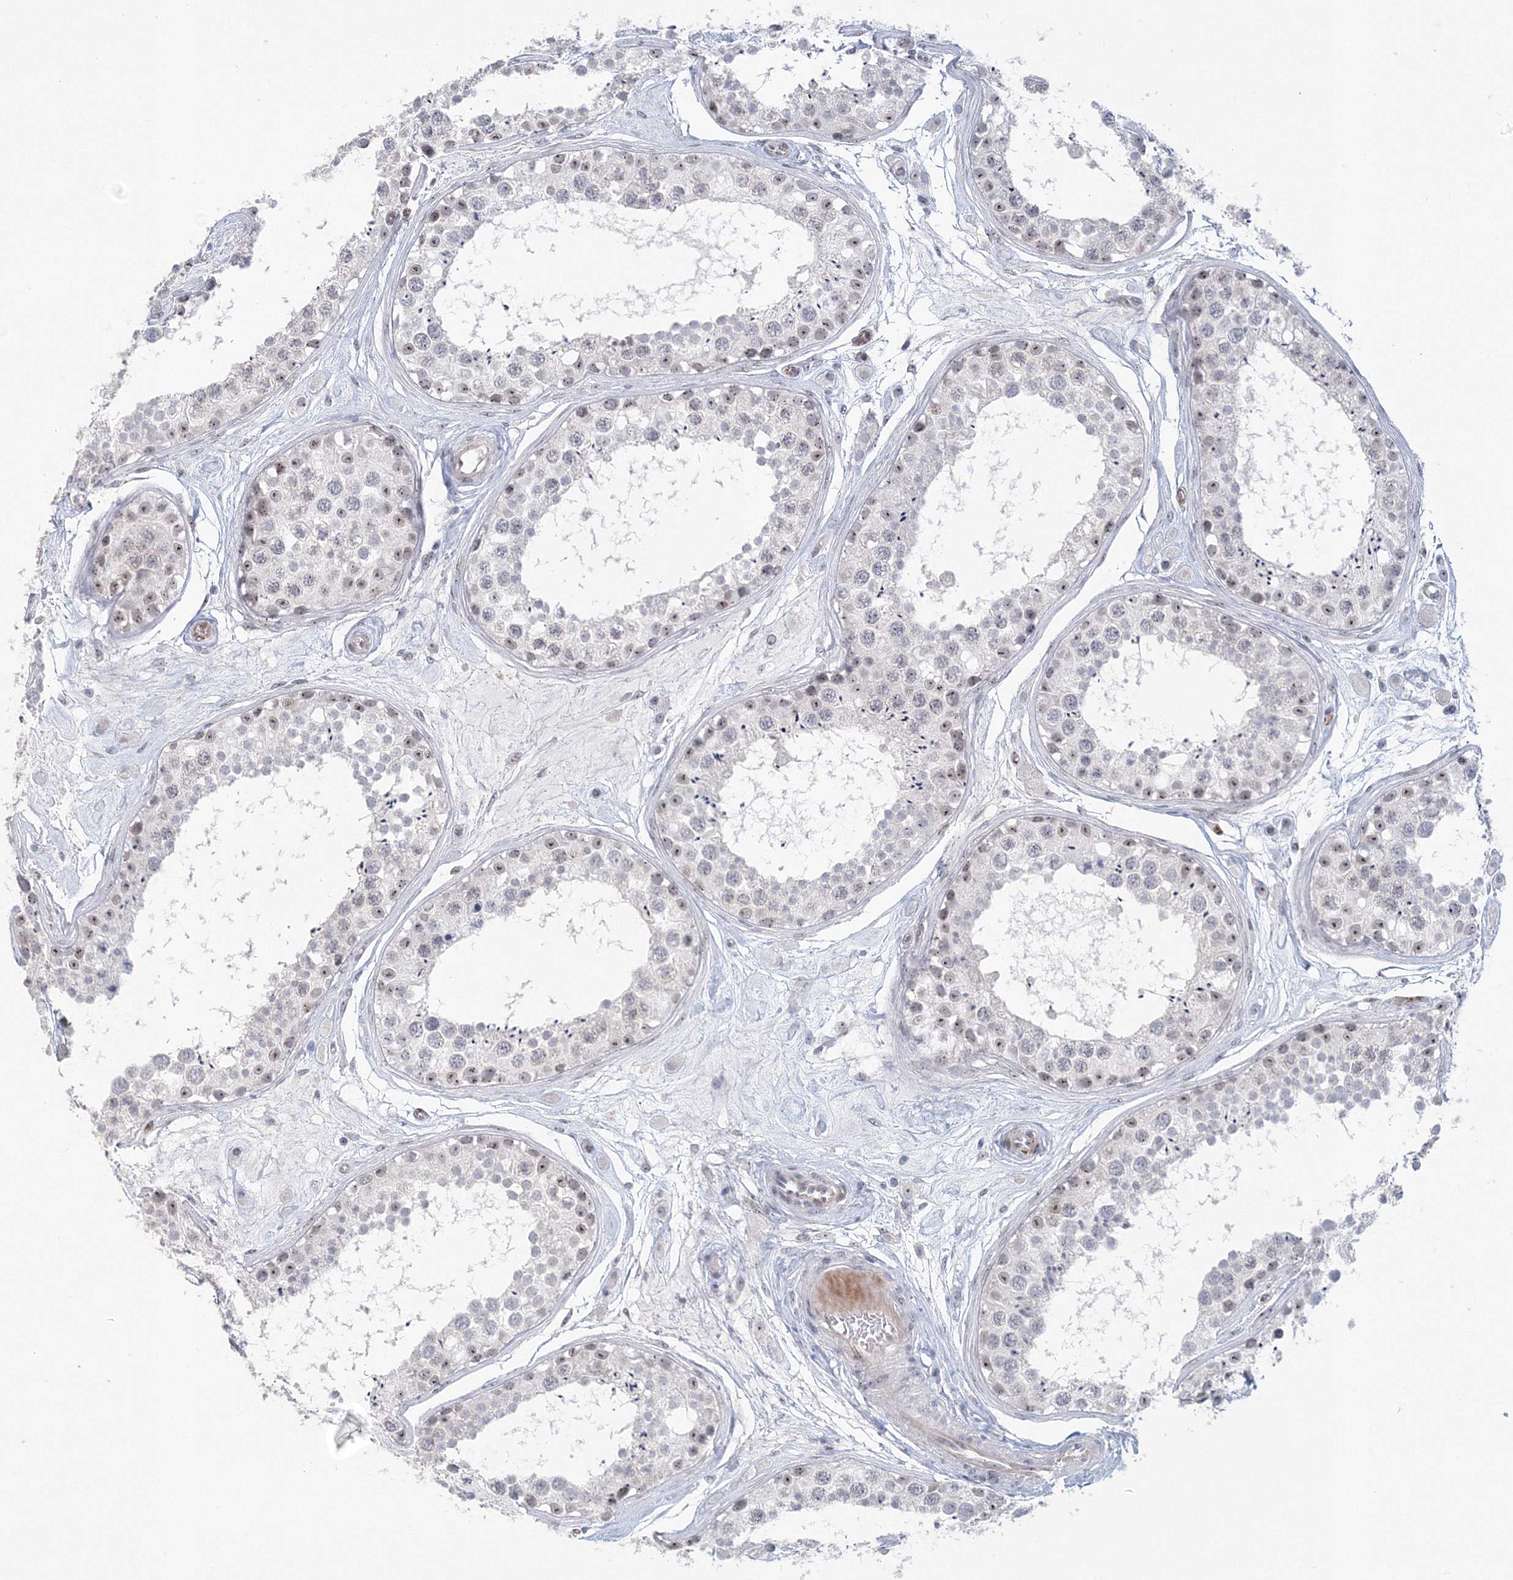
{"staining": {"intensity": "moderate", "quantity": "<25%", "location": "nuclear"}, "tissue": "testis", "cell_type": "Cells in seminiferous ducts", "image_type": "normal", "snomed": [{"axis": "morphology", "description": "Normal tissue, NOS"}, {"axis": "topography", "description": "Testis"}], "caption": "DAB immunohistochemical staining of normal testis shows moderate nuclear protein expression in about <25% of cells in seminiferous ducts.", "gene": "SIRT7", "patient": {"sex": "male", "age": 25}}